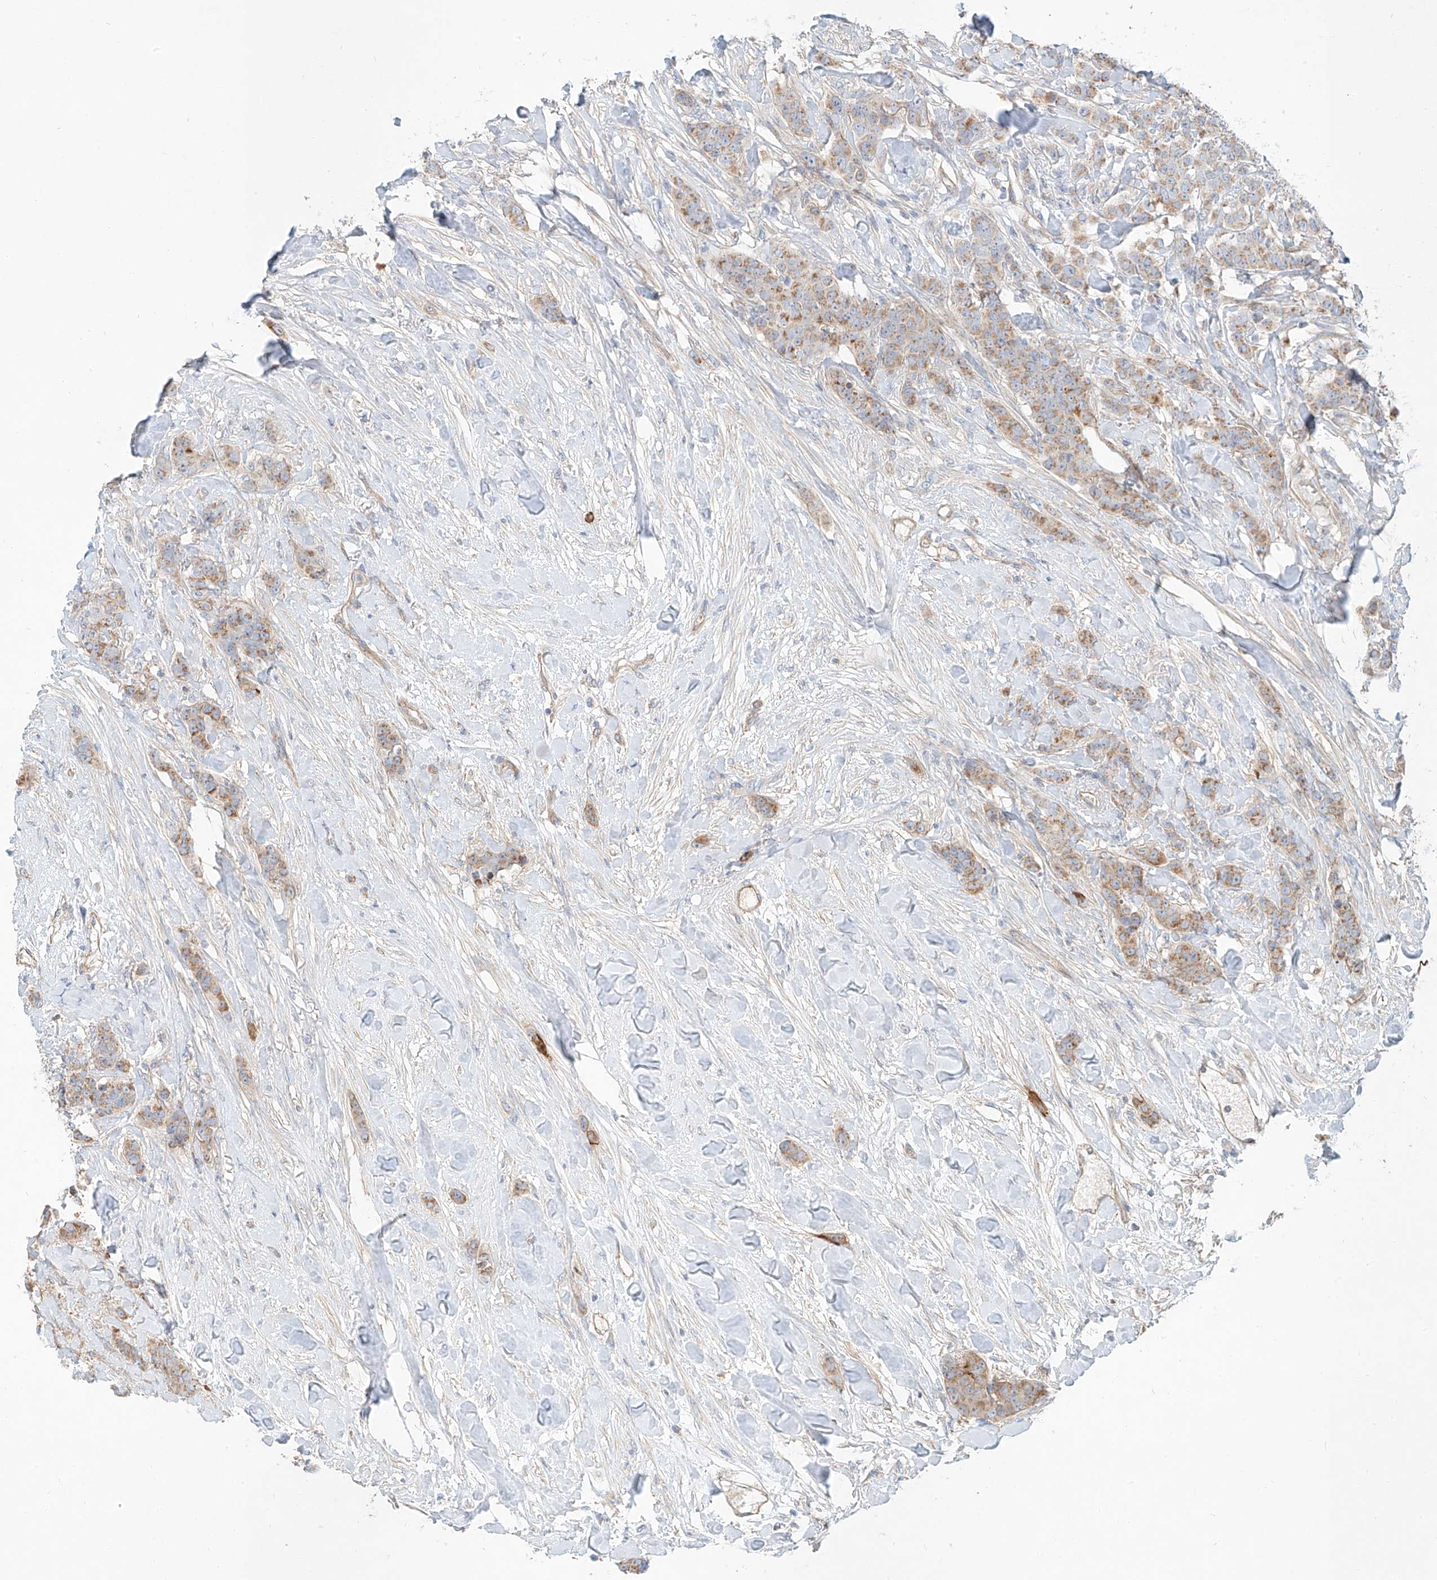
{"staining": {"intensity": "moderate", "quantity": "<25%", "location": "cytoplasmic/membranous"}, "tissue": "breast cancer", "cell_type": "Tumor cells", "image_type": "cancer", "snomed": [{"axis": "morphology", "description": "Duct carcinoma"}, {"axis": "topography", "description": "Breast"}], "caption": "Immunohistochemistry photomicrograph of human breast cancer (invasive ductal carcinoma) stained for a protein (brown), which demonstrates low levels of moderate cytoplasmic/membranous positivity in about <25% of tumor cells.", "gene": "AJM1", "patient": {"sex": "female", "age": 40}}